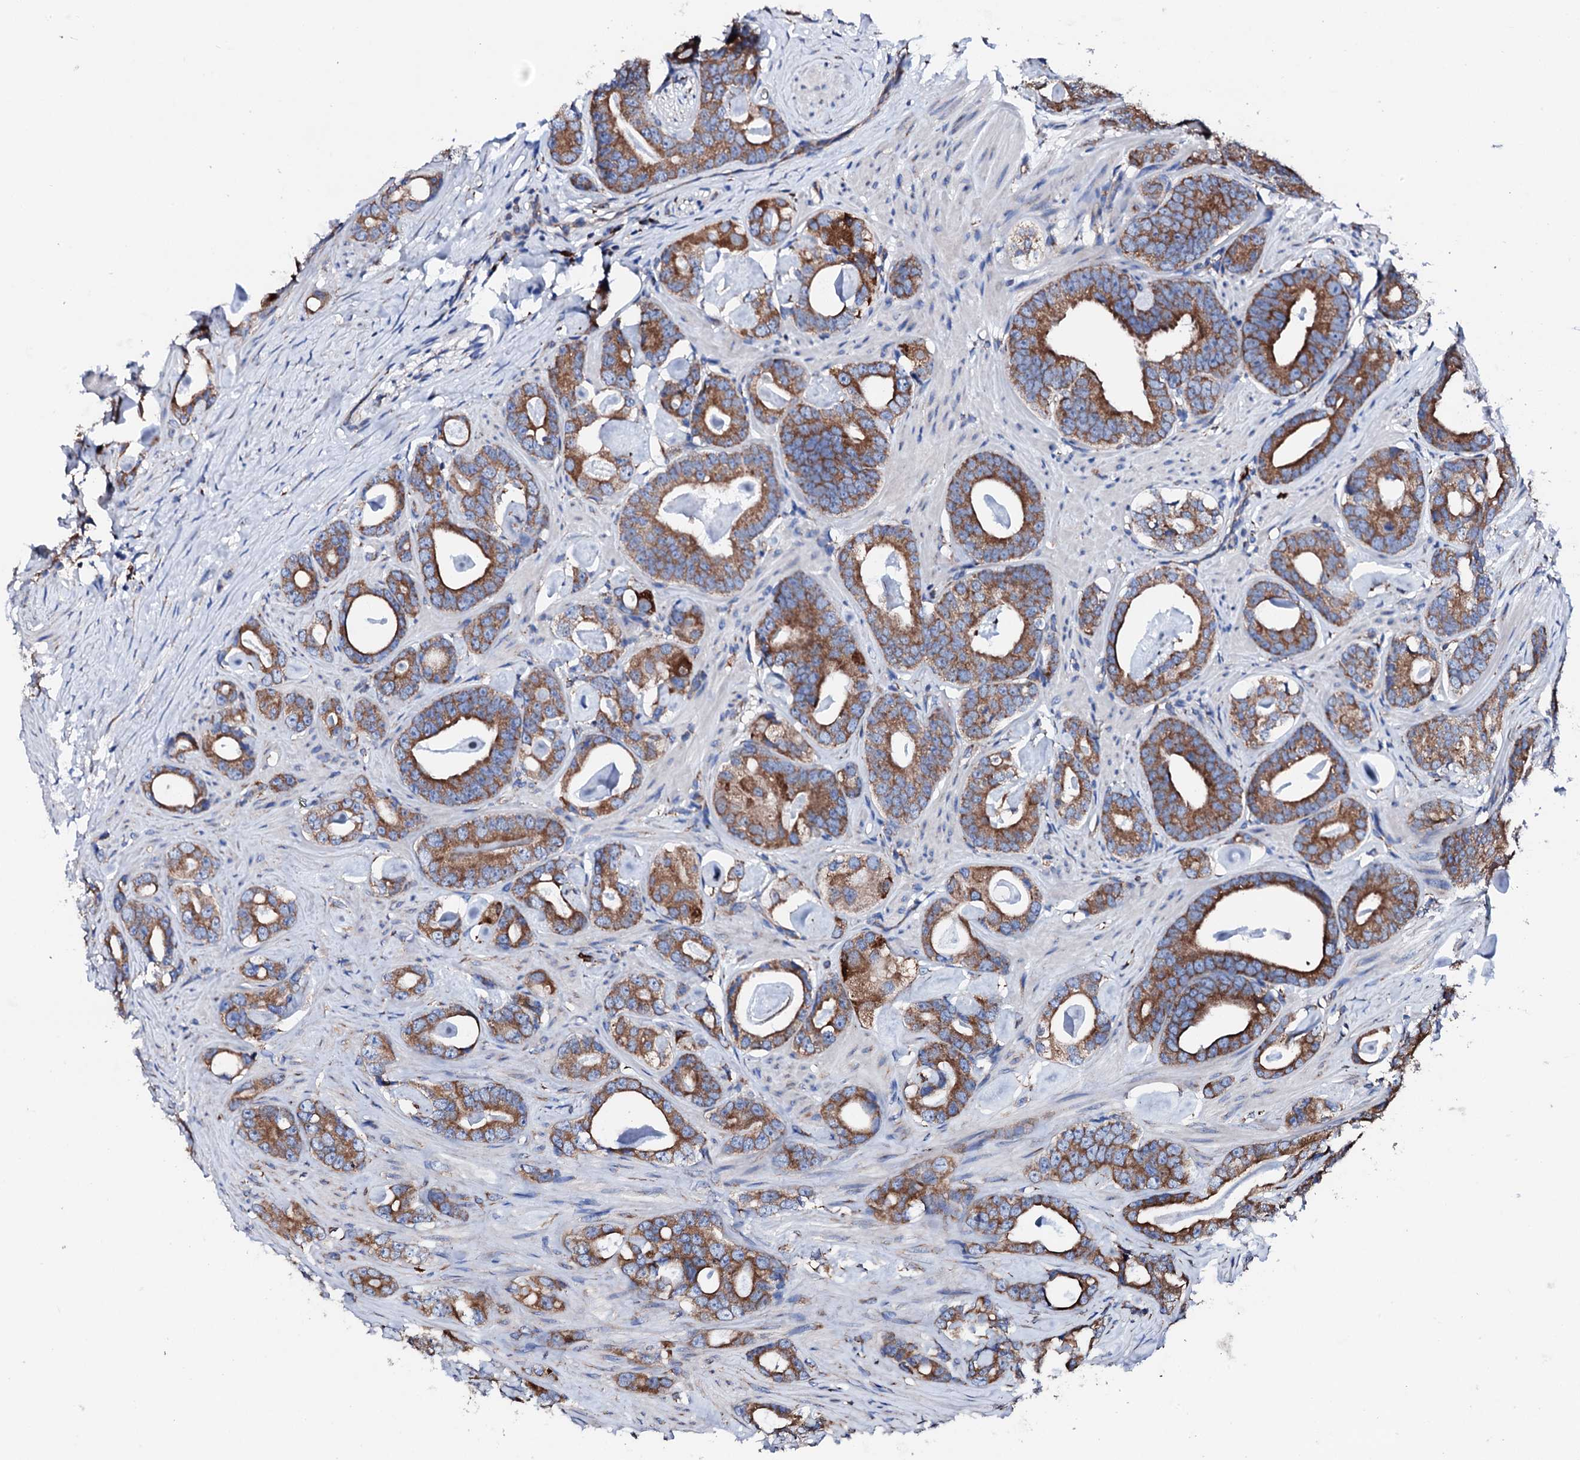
{"staining": {"intensity": "strong", "quantity": ">75%", "location": "cytoplasmic/membranous"}, "tissue": "prostate cancer", "cell_type": "Tumor cells", "image_type": "cancer", "snomed": [{"axis": "morphology", "description": "Adenocarcinoma, Low grade"}, {"axis": "topography", "description": "Prostate"}], "caption": "Brown immunohistochemical staining in prostate cancer (adenocarcinoma (low-grade)) demonstrates strong cytoplasmic/membranous staining in approximately >75% of tumor cells.", "gene": "AMDHD1", "patient": {"sex": "male", "age": 63}}